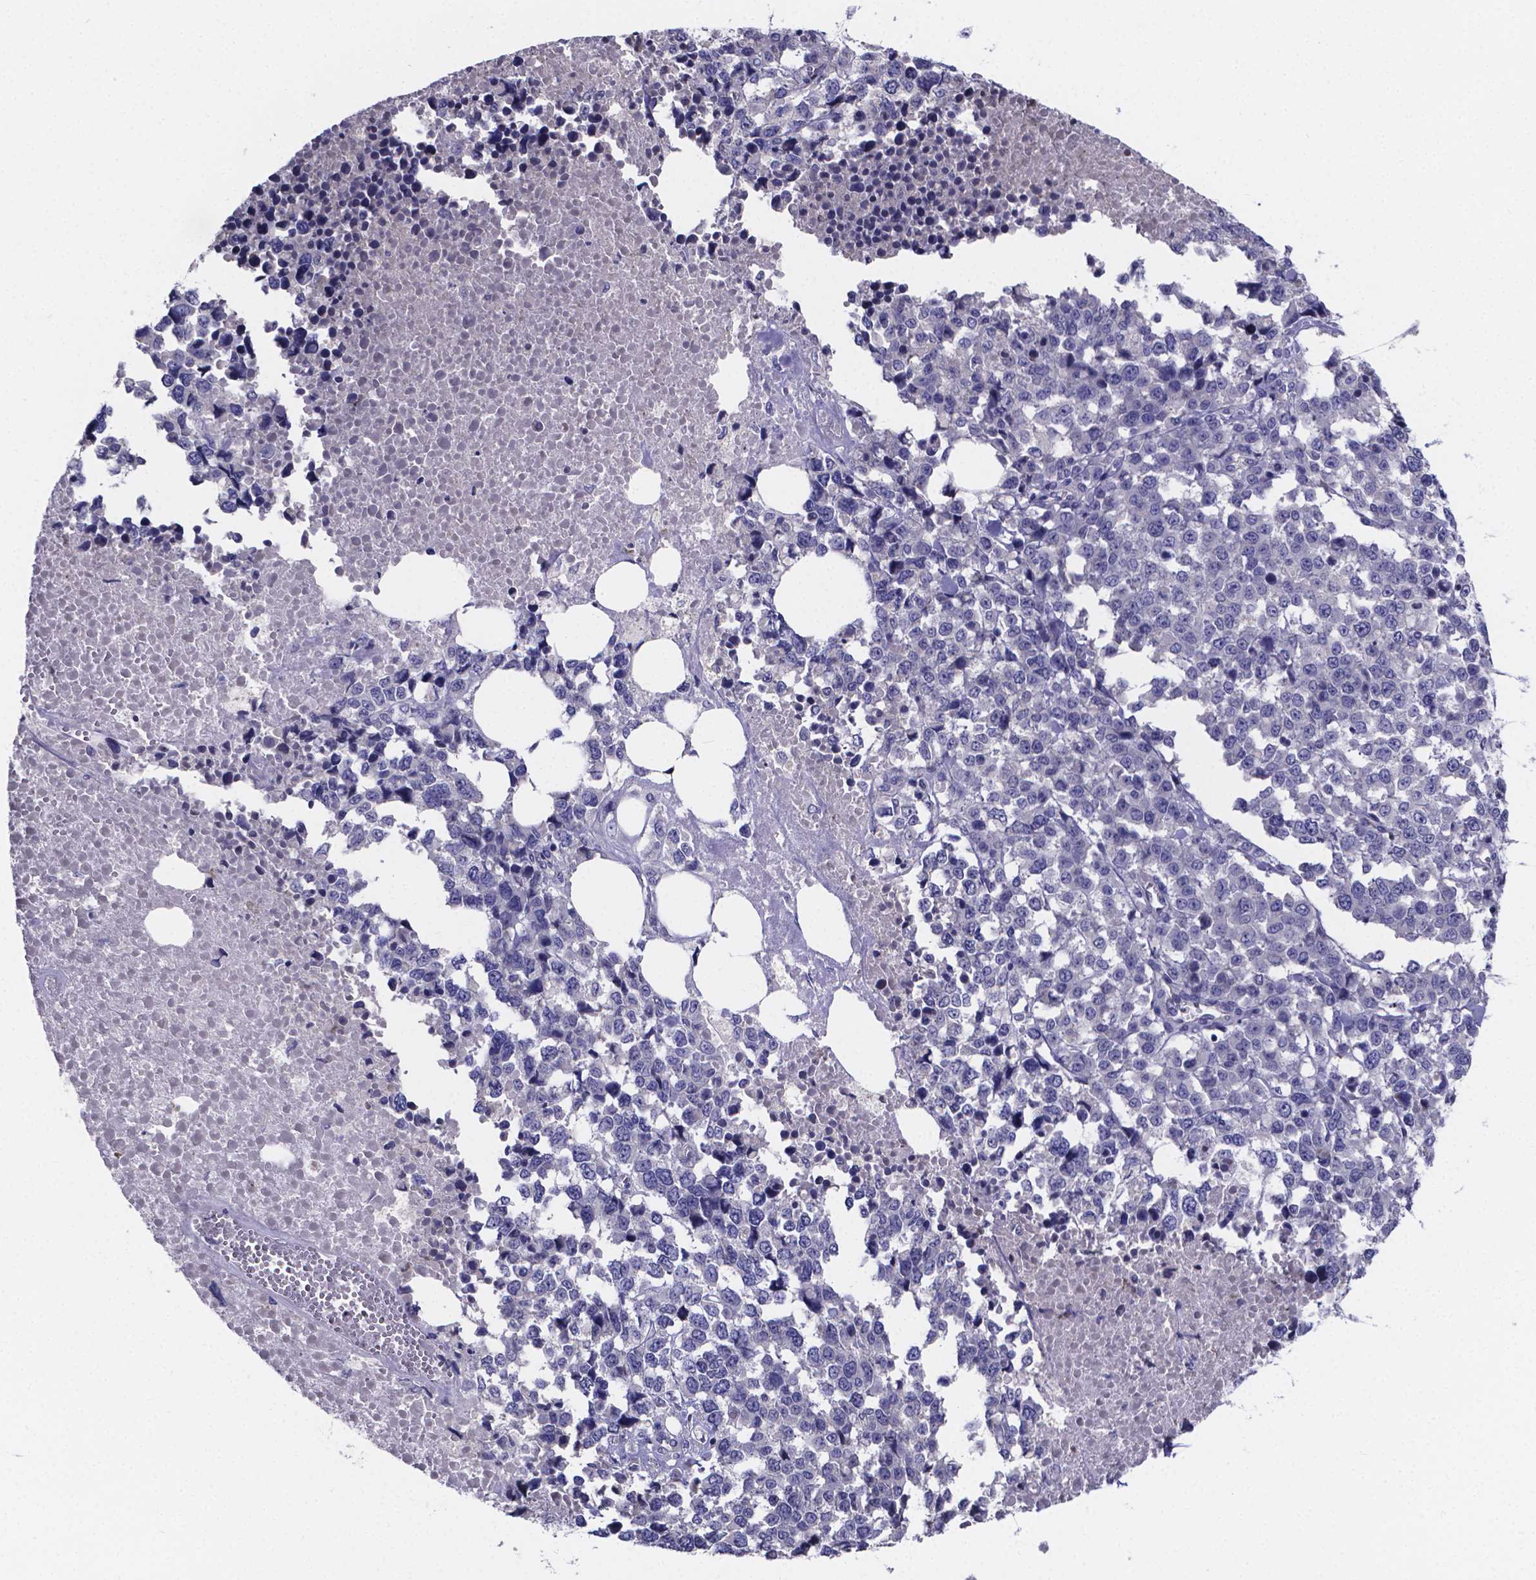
{"staining": {"intensity": "negative", "quantity": "none", "location": "none"}, "tissue": "melanoma", "cell_type": "Tumor cells", "image_type": "cancer", "snomed": [{"axis": "morphology", "description": "Malignant melanoma, Metastatic site"}, {"axis": "topography", "description": "Skin"}], "caption": "IHC histopathology image of melanoma stained for a protein (brown), which displays no positivity in tumor cells.", "gene": "SFRP4", "patient": {"sex": "male", "age": 84}}